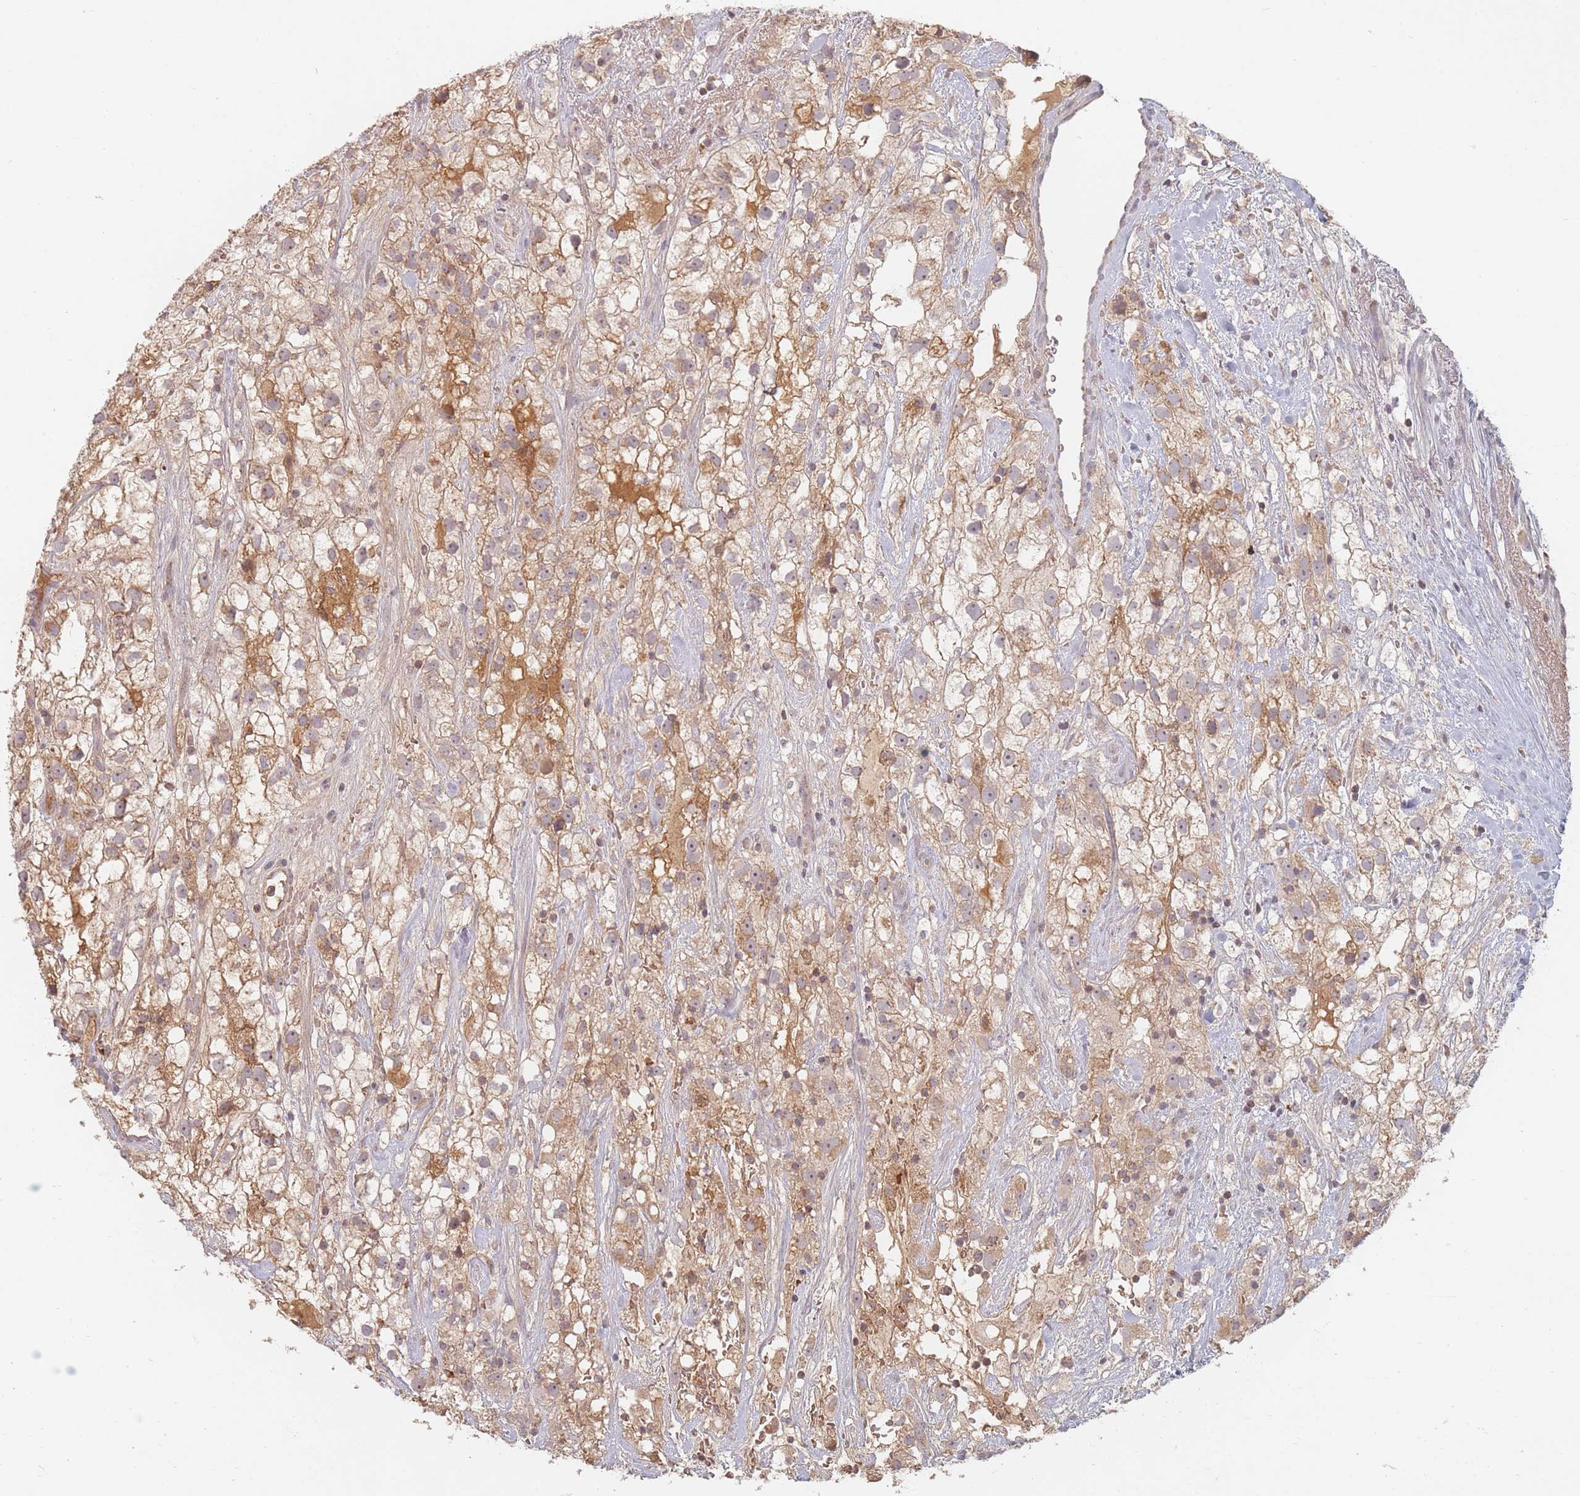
{"staining": {"intensity": "moderate", "quantity": ">75%", "location": "cytoplasmic/membranous"}, "tissue": "renal cancer", "cell_type": "Tumor cells", "image_type": "cancer", "snomed": [{"axis": "morphology", "description": "Adenocarcinoma, NOS"}, {"axis": "topography", "description": "Kidney"}], "caption": "Human renal adenocarcinoma stained with a brown dye reveals moderate cytoplasmic/membranous positive staining in about >75% of tumor cells.", "gene": "OR2M4", "patient": {"sex": "male", "age": 59}}